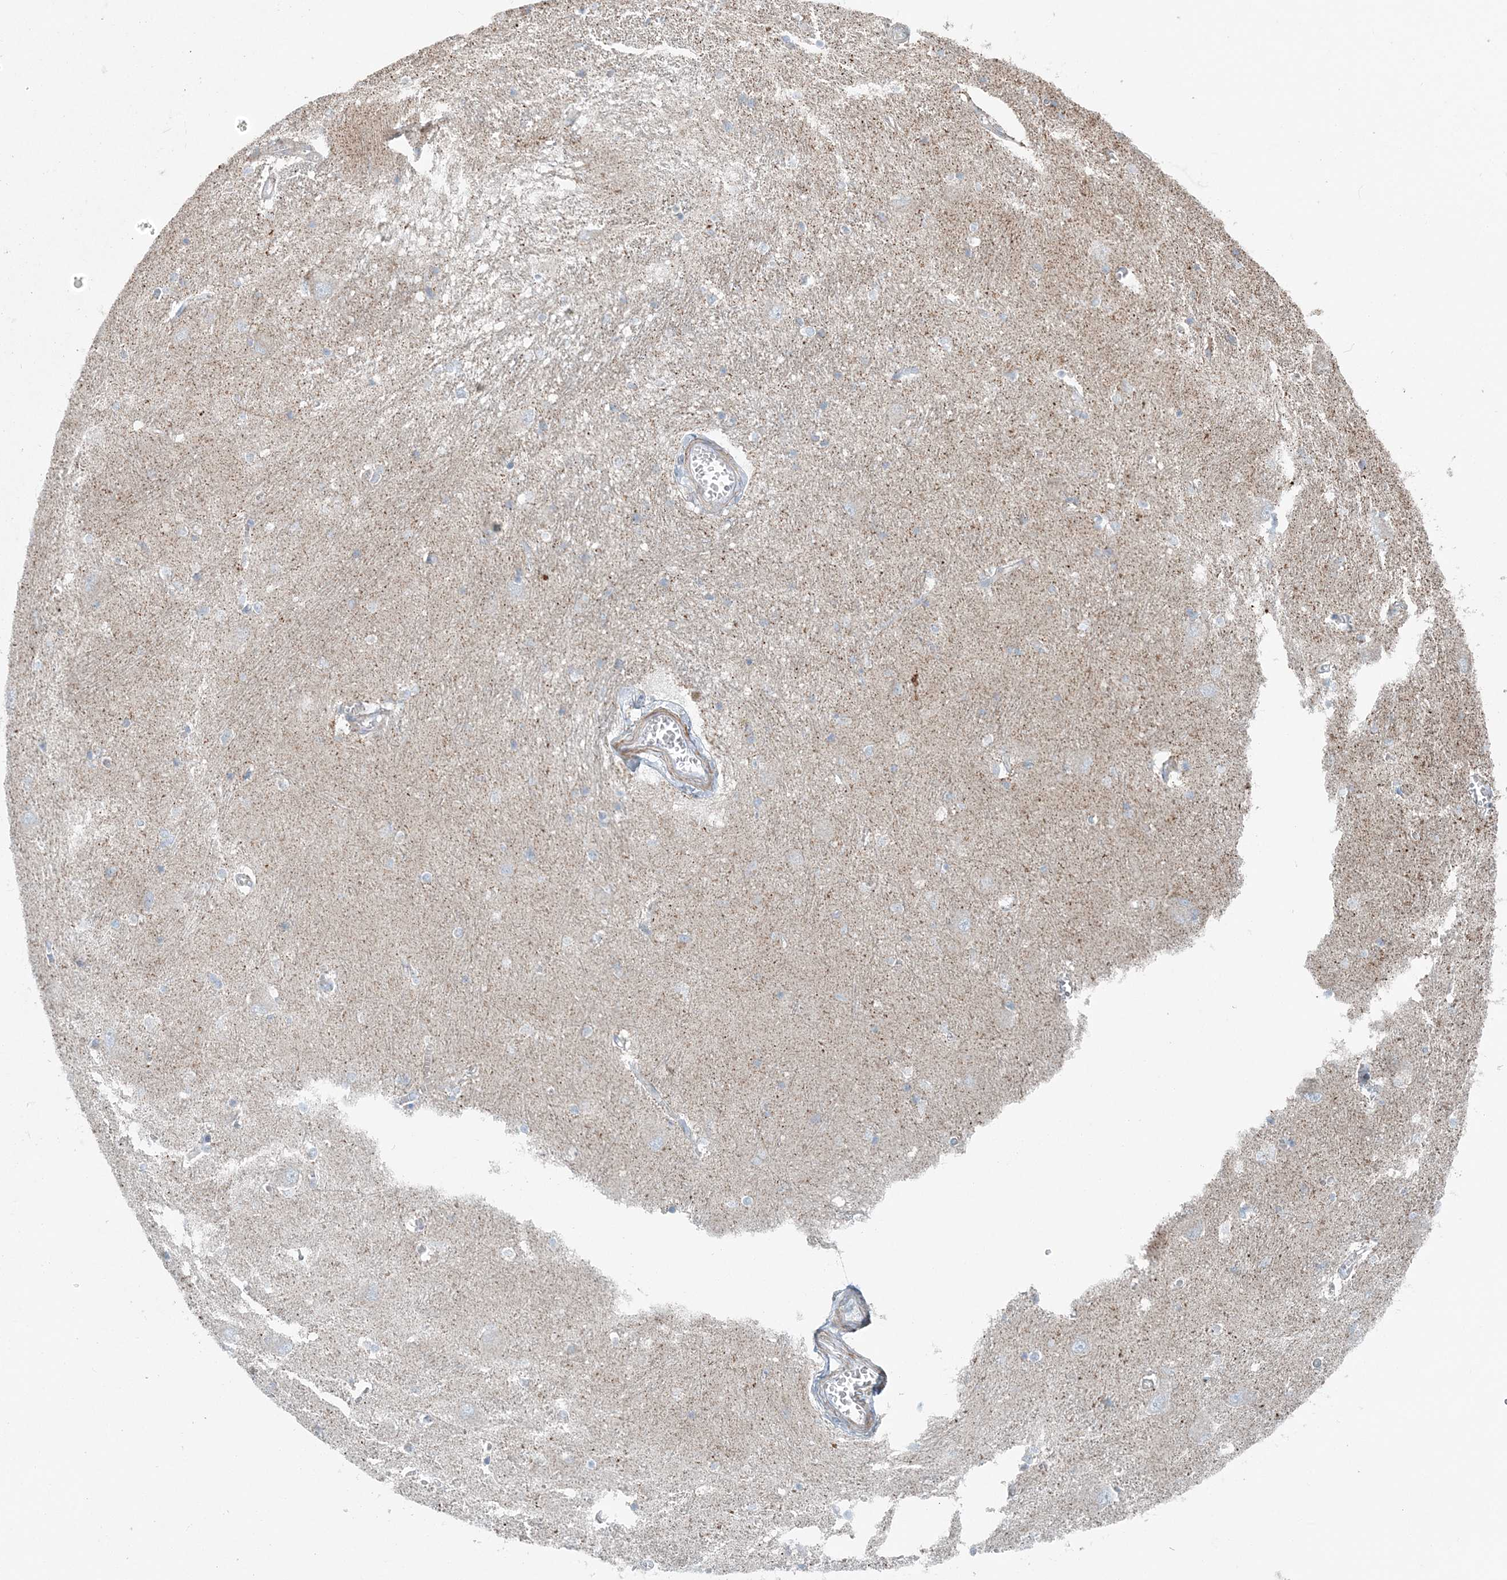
{"staining": {"intensity": "negative", "quantity": "none", "location": "none"}, "tissue": "caudate", "cell_type": "Glial cells", "image_type": "normal", "snomed": [{"axis": "morphology", "description": "Normal tissue, NOS"}, {"axis": "topography", "description": "Lateral ventricle wall"}], "caption": "Glial cells are negative for brown protein staining in unremarkable caudate. (IHC, brightfield microscopy, high magnification).", "gene": "INTU", "patient": {"sex": "male", "age": 37}}